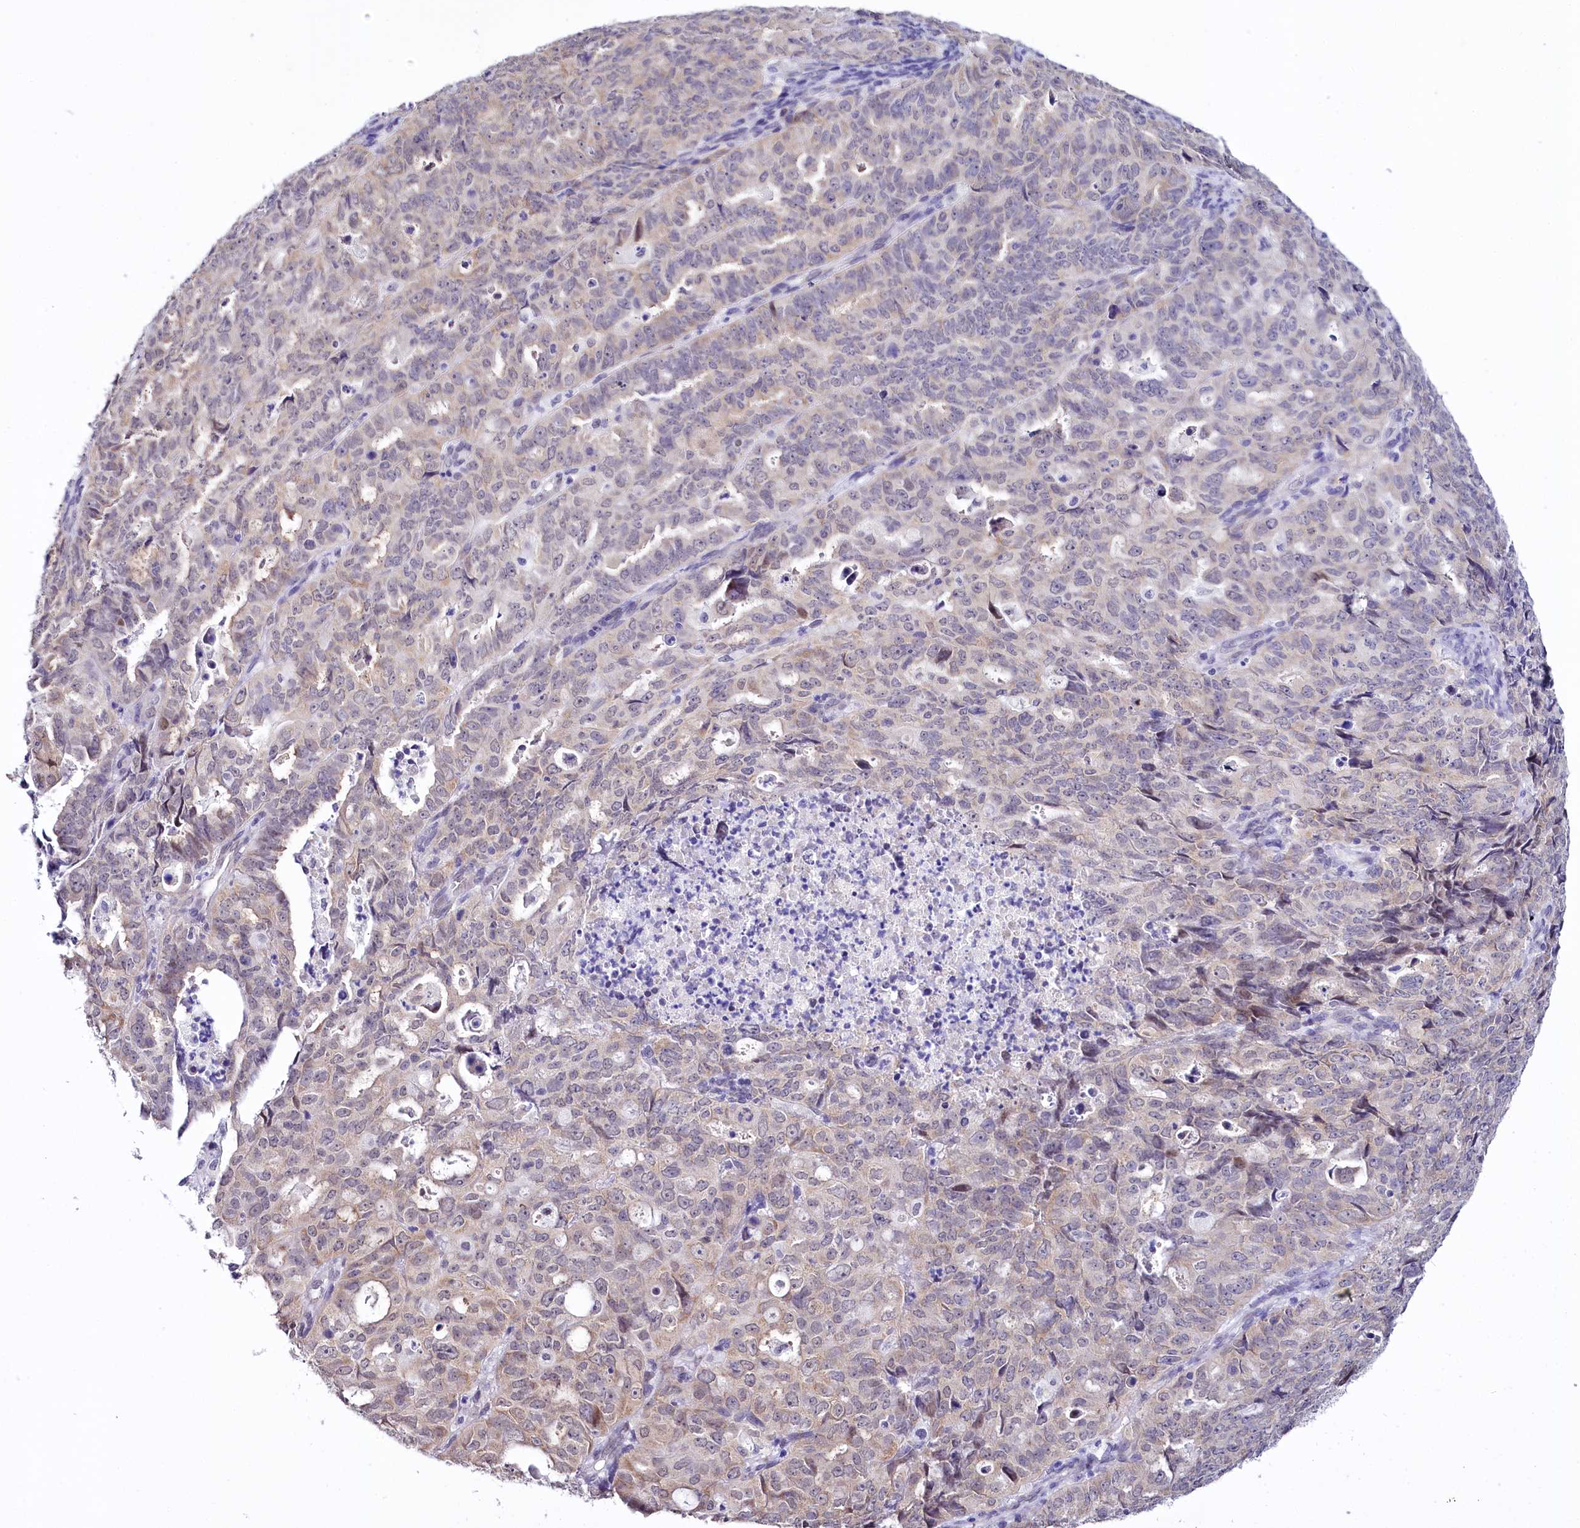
{"staining": {"intensity": "weak", "quantity": "25%-75%", "location": "cytoplasmic/membranous,nuclear"}, "tissue": "endometrial cancer", "cell_type": "Tumor cells", "image_type": "cancer", "snomed": [{"axis": "morphology", "description": "Adenocarcinoma, NOS"}, {"axis": "topography", "description": "Endometrium"}], "caption": "Protein expression analysis of endometrial cancer (adenocarcinoma) demonstrates weak cytoplasmic/membranous and nuclear staining in approximately 25%-75% of tumor cells. (Brightfield microscopy of DAB IHC at high magnification).", "gene": "SPATS2", "patient": {"sex": "female", "age": 65}}